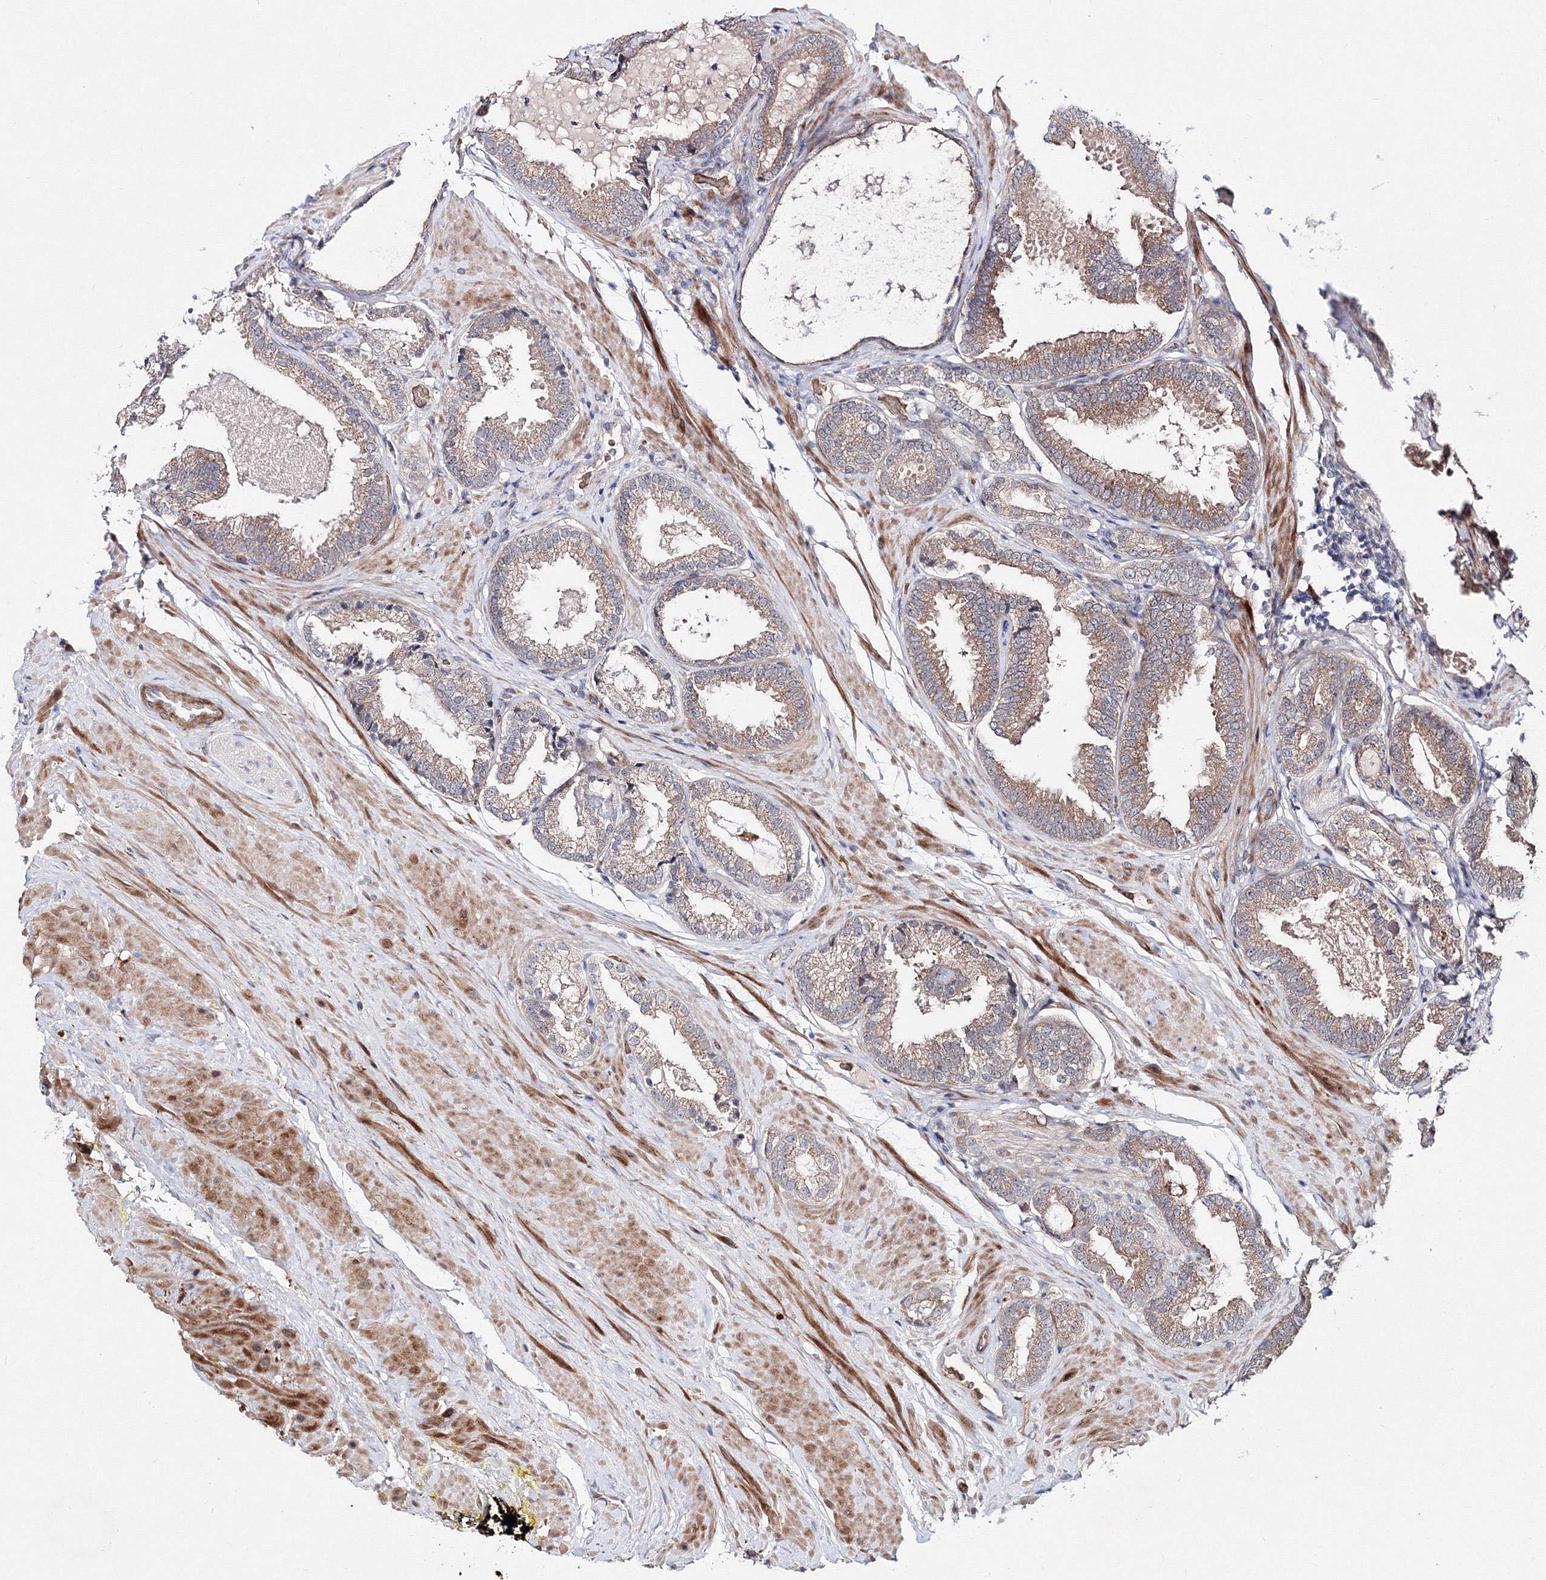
{"staining": {"intensity": "moderate", "quantity": ">75%", "location": "cytoplasmic/membranous"}, "tissue": "prostate cancer", "cell_type": "Tumor cells", "image_type": "cancer", "snomed": [{"axis": "morphology", "description": "Adenocarcinoma, Low grade"}, {"axis": "topography", "description": "Prostate"}], "caption": "DAB (3,3'-diaminobenzidine) immunohistochemical staining of human prostate cancer displays moderate cytoplasmic/membranous protein expression in about >75% of tumor cells.", "gene": "C11orf52", "patient": {"sex": "male", "age": 71}}